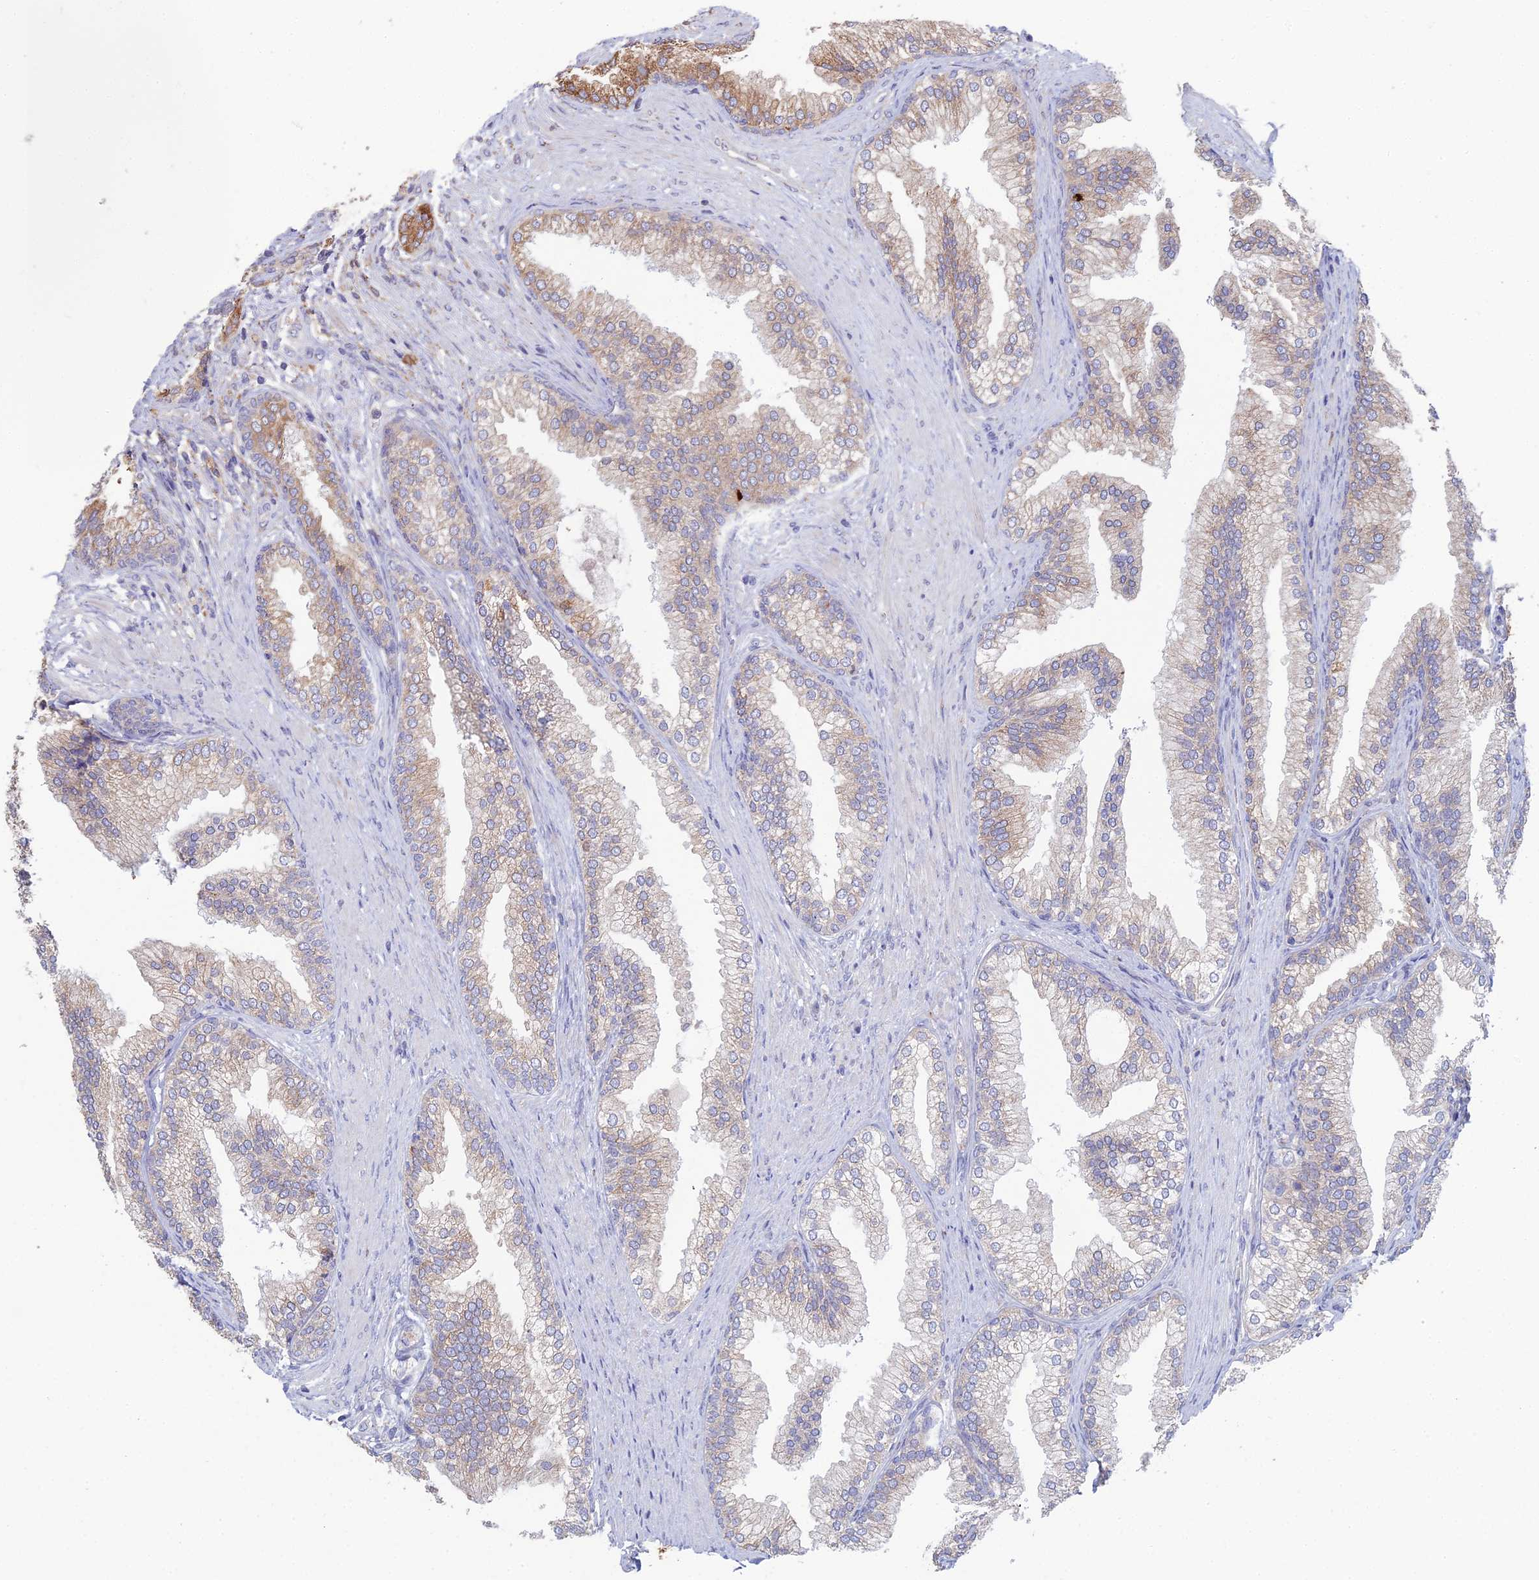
{"staining": {"intensity": "moderate", "quantity": "25%-75%", "location": "cytoplasmic/membranous"}, "tissue": "prostate", "cell_type": "Glandular cells", "image_type": "normal", "snomed": [{"axis": "morphology", "description": "Normal tissue, NOS"}, {"axis": "topography", "description": "Prostate"}], "caption": "Immunohistochemical staining of benign human prostate displays 25%-75% levels of moderate cytoplasmic/membranous protein expression in approximately 25%-75% of glandular cells.", "gene": "TRAPPC6A", "patient": {"sex": "male", "age": 76}}